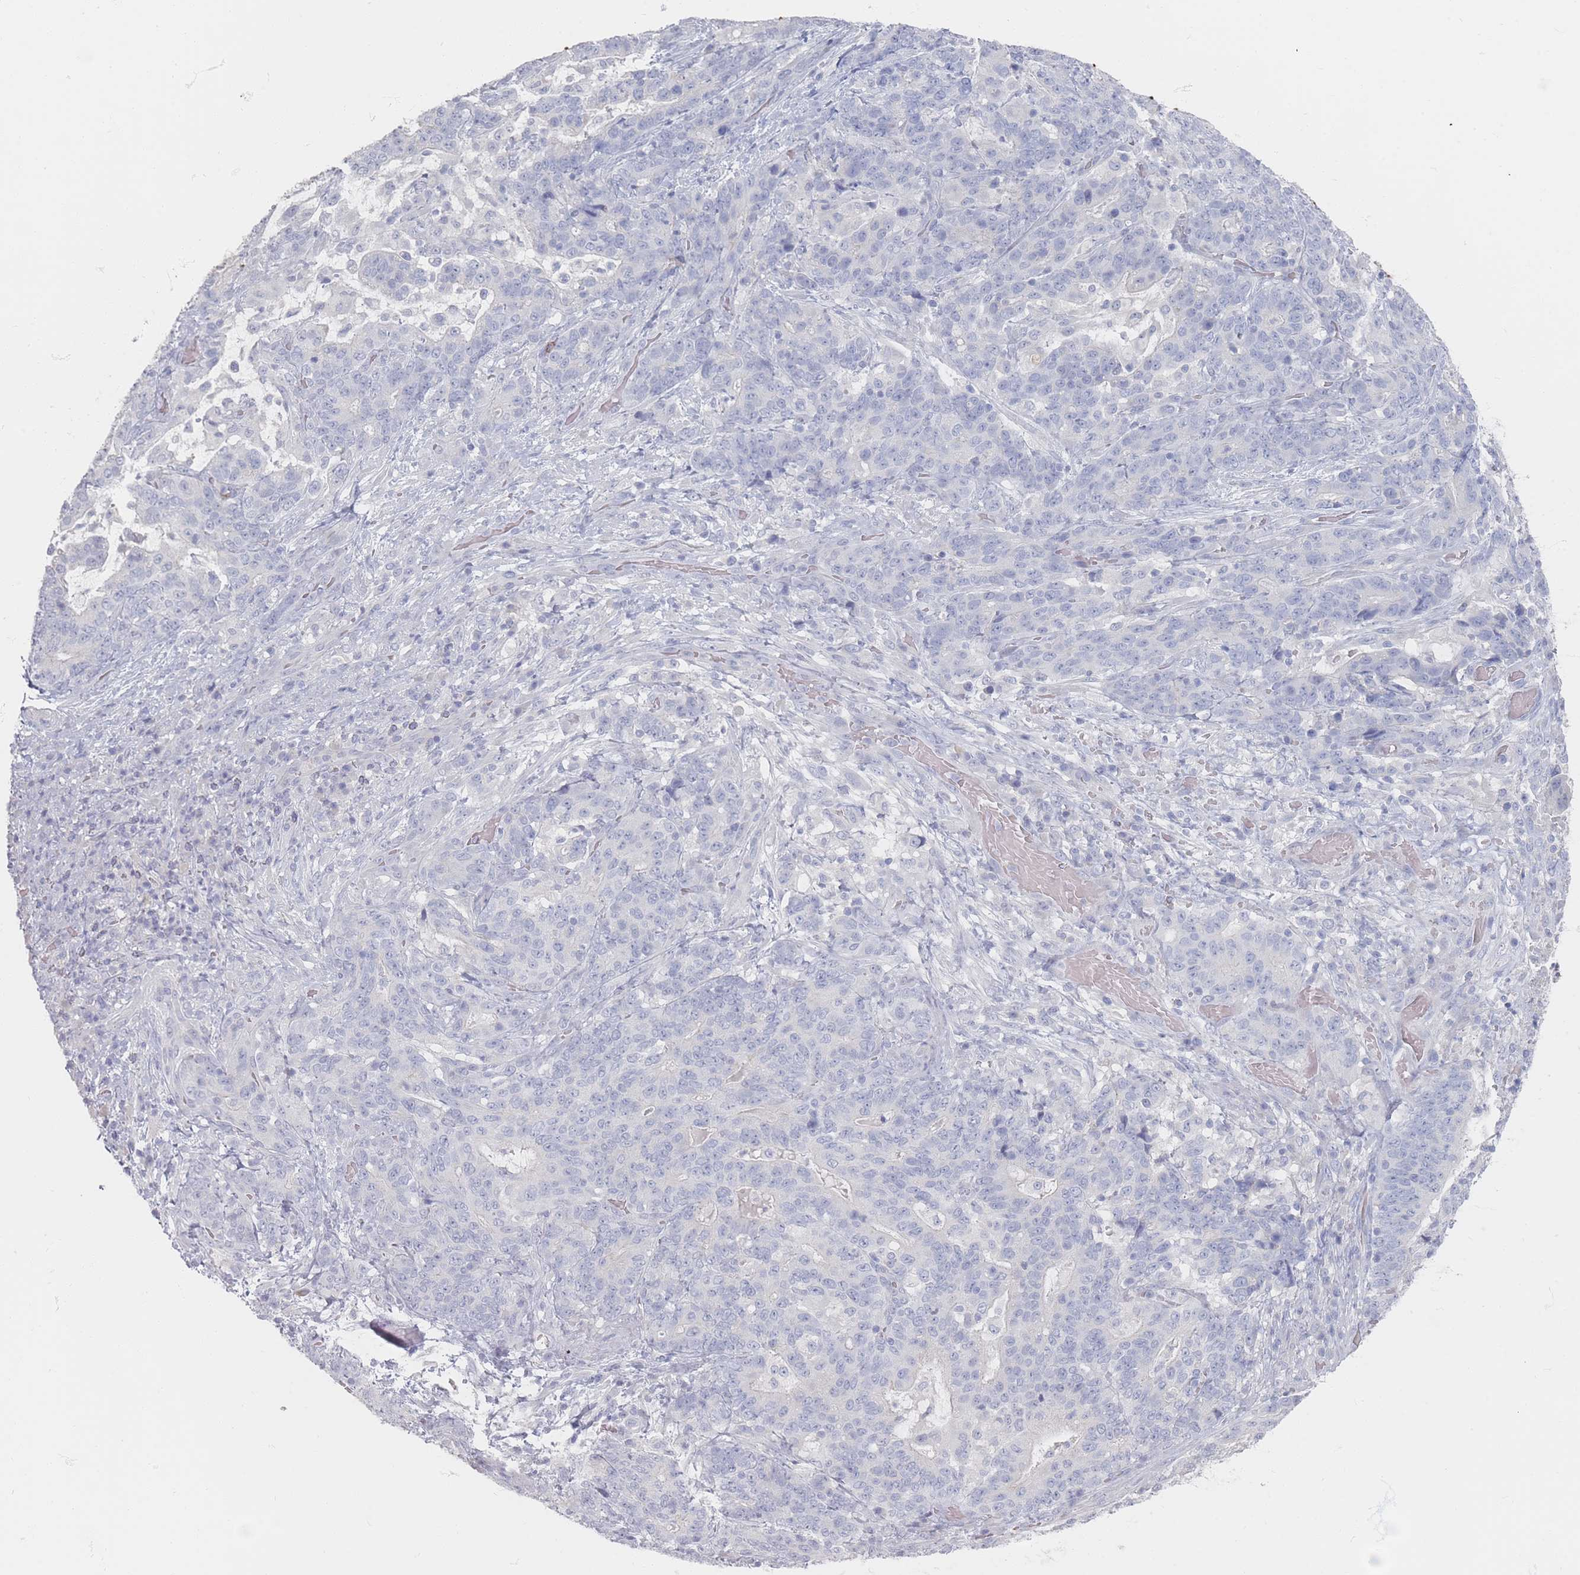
{"staining": {"intensity": "negative", "quantity": "none", "location": "none"}, "tissue": "stomach cancer", "cell_type": "Tumor cells", "image_type": "cancer", "snomed": [{"axis": "morphology", "description": "Normal tissue, NOS"}, {"axis": "morphology", "description": "Adenocarcinoma, NOS"}, {"axis": "topography", "description": "Stomach"}], "caption": "Immunohistochemistry image of neoplastic tissue: stomach cancer stained with DAB (3,3'-diaminobenzidine) shows no significant protein positivity in tumor cells. (DAB immunohistochemistry, high magnification).", "gene": "CD37", "patient": {"sex": "female", "age": 64}}